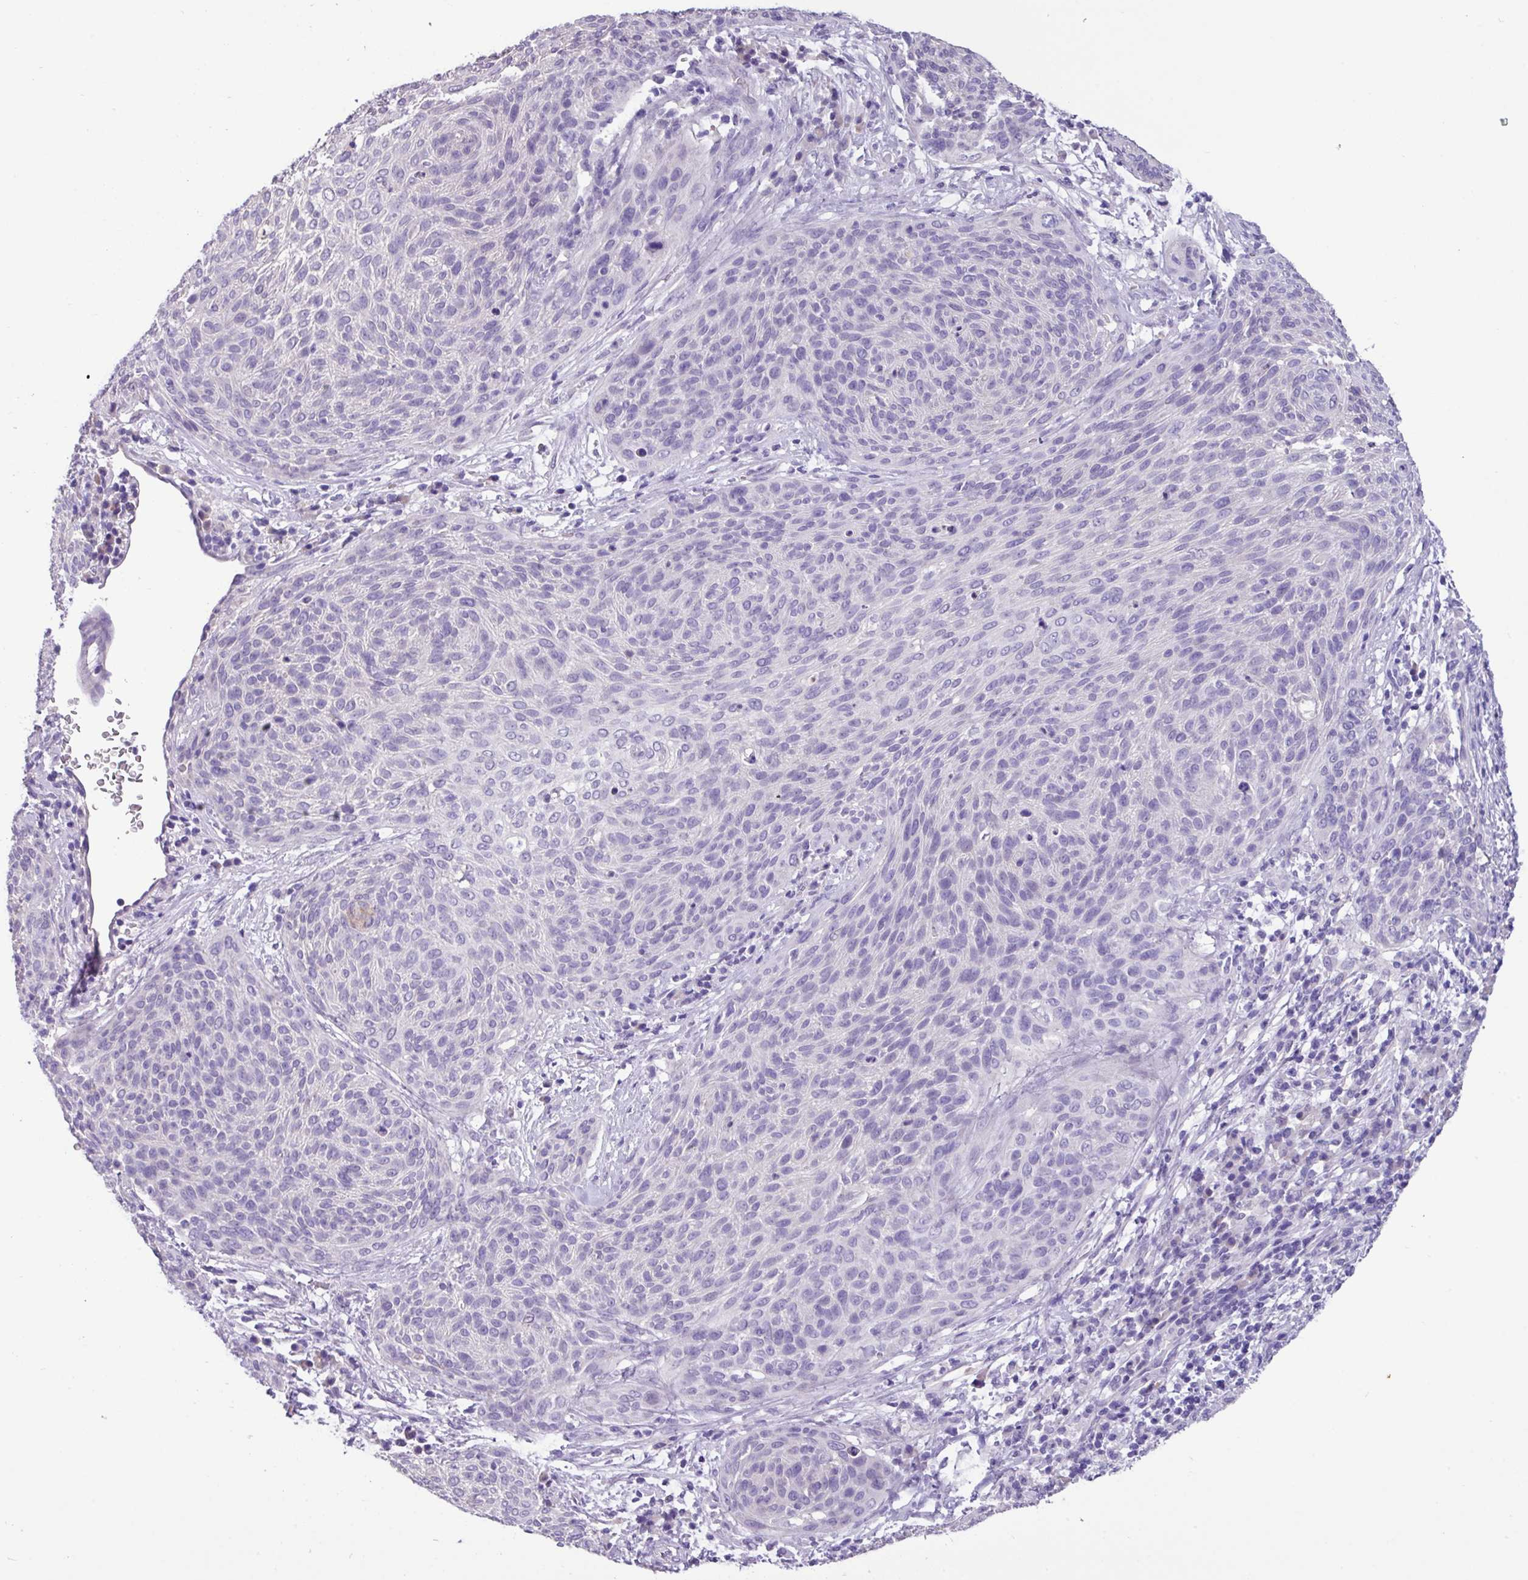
{"staining": {"intensity": "negative", "quantity": "none", "location": "none"}, "tissue": "cervical cancer", "cell_type": "Tumor cells", "image_type": "cancer", "snomed": [{"axis": "morphology", "description": "Squamous cell carcinoma, NOS"}, {"axis": "topography", "description": "Cervix"}], "caption": "Photomicrograph shows no significant protein positivity in tumor cells of squamous cell carcinoma (cervical).", "gene": "EPCAM", "patient": {"sex": "female", "age": 31}}